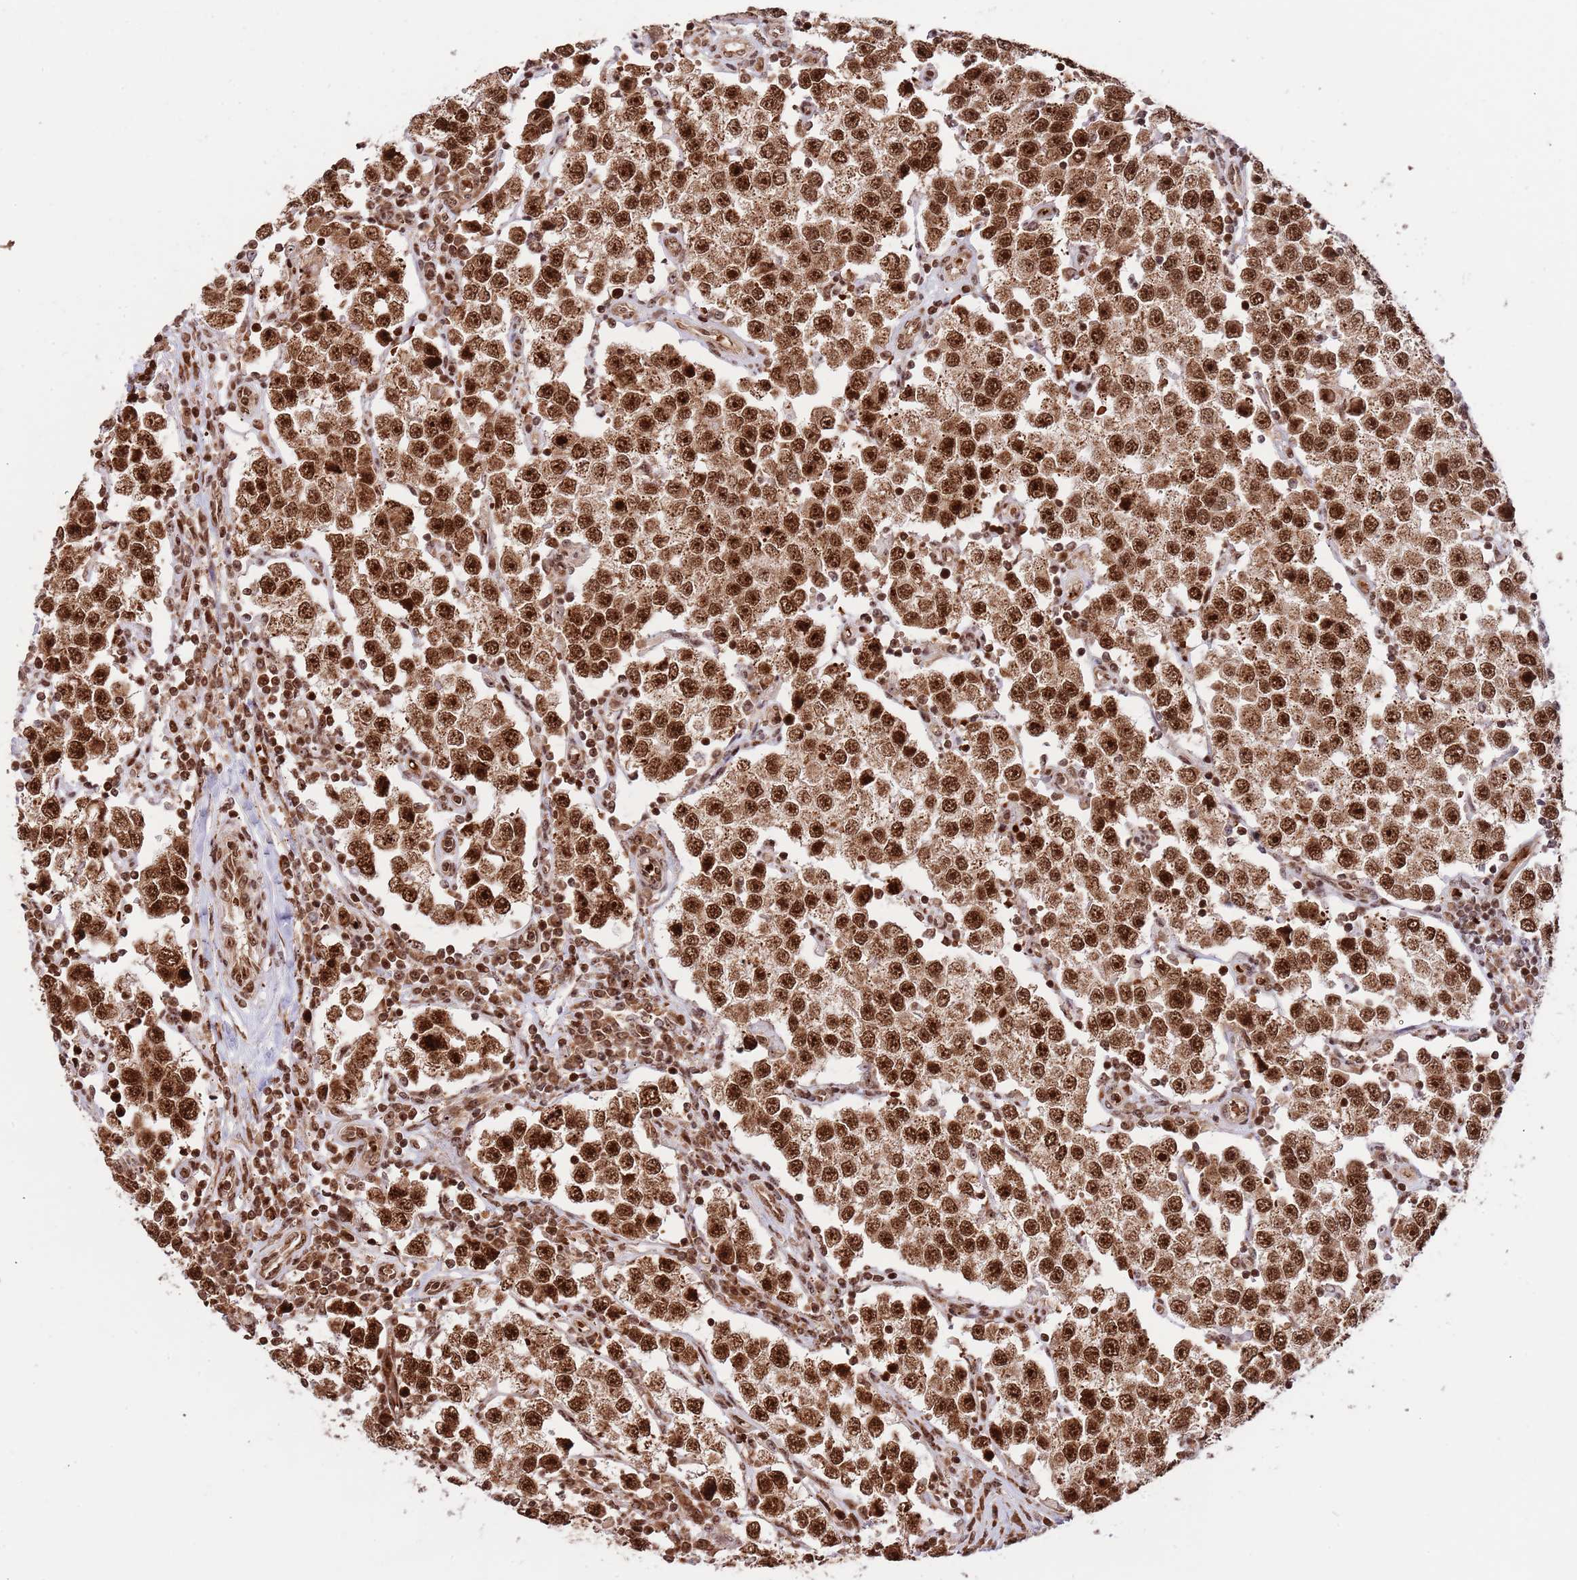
{"staining": {"intensity": "strong", "quantity": ">75%", "location": "cytoplasmic/membranous,nuclear"}, "tissue": "testis cancer", "cell_type": "Tumor cells", "image_type": "cancer", "snomed": [{"axis": "morphology", "description": "Seminoma, NOS"}, {"axis": "topography", "description": "Testis"}], "caption": "High-magnification brightfield microscopy of seminoma (testis) stained with DAB (brown) and counterstained with hematoxylin (blue). tumor cells exhibit strong cytoplasmic/membranous and nuclear expression is identified in about>75% of cells. (DAB = brown stain, brightfield microscopy at high magnification).", "gene": "RIF1", "patient": {"sex": "male", "age": 37}}